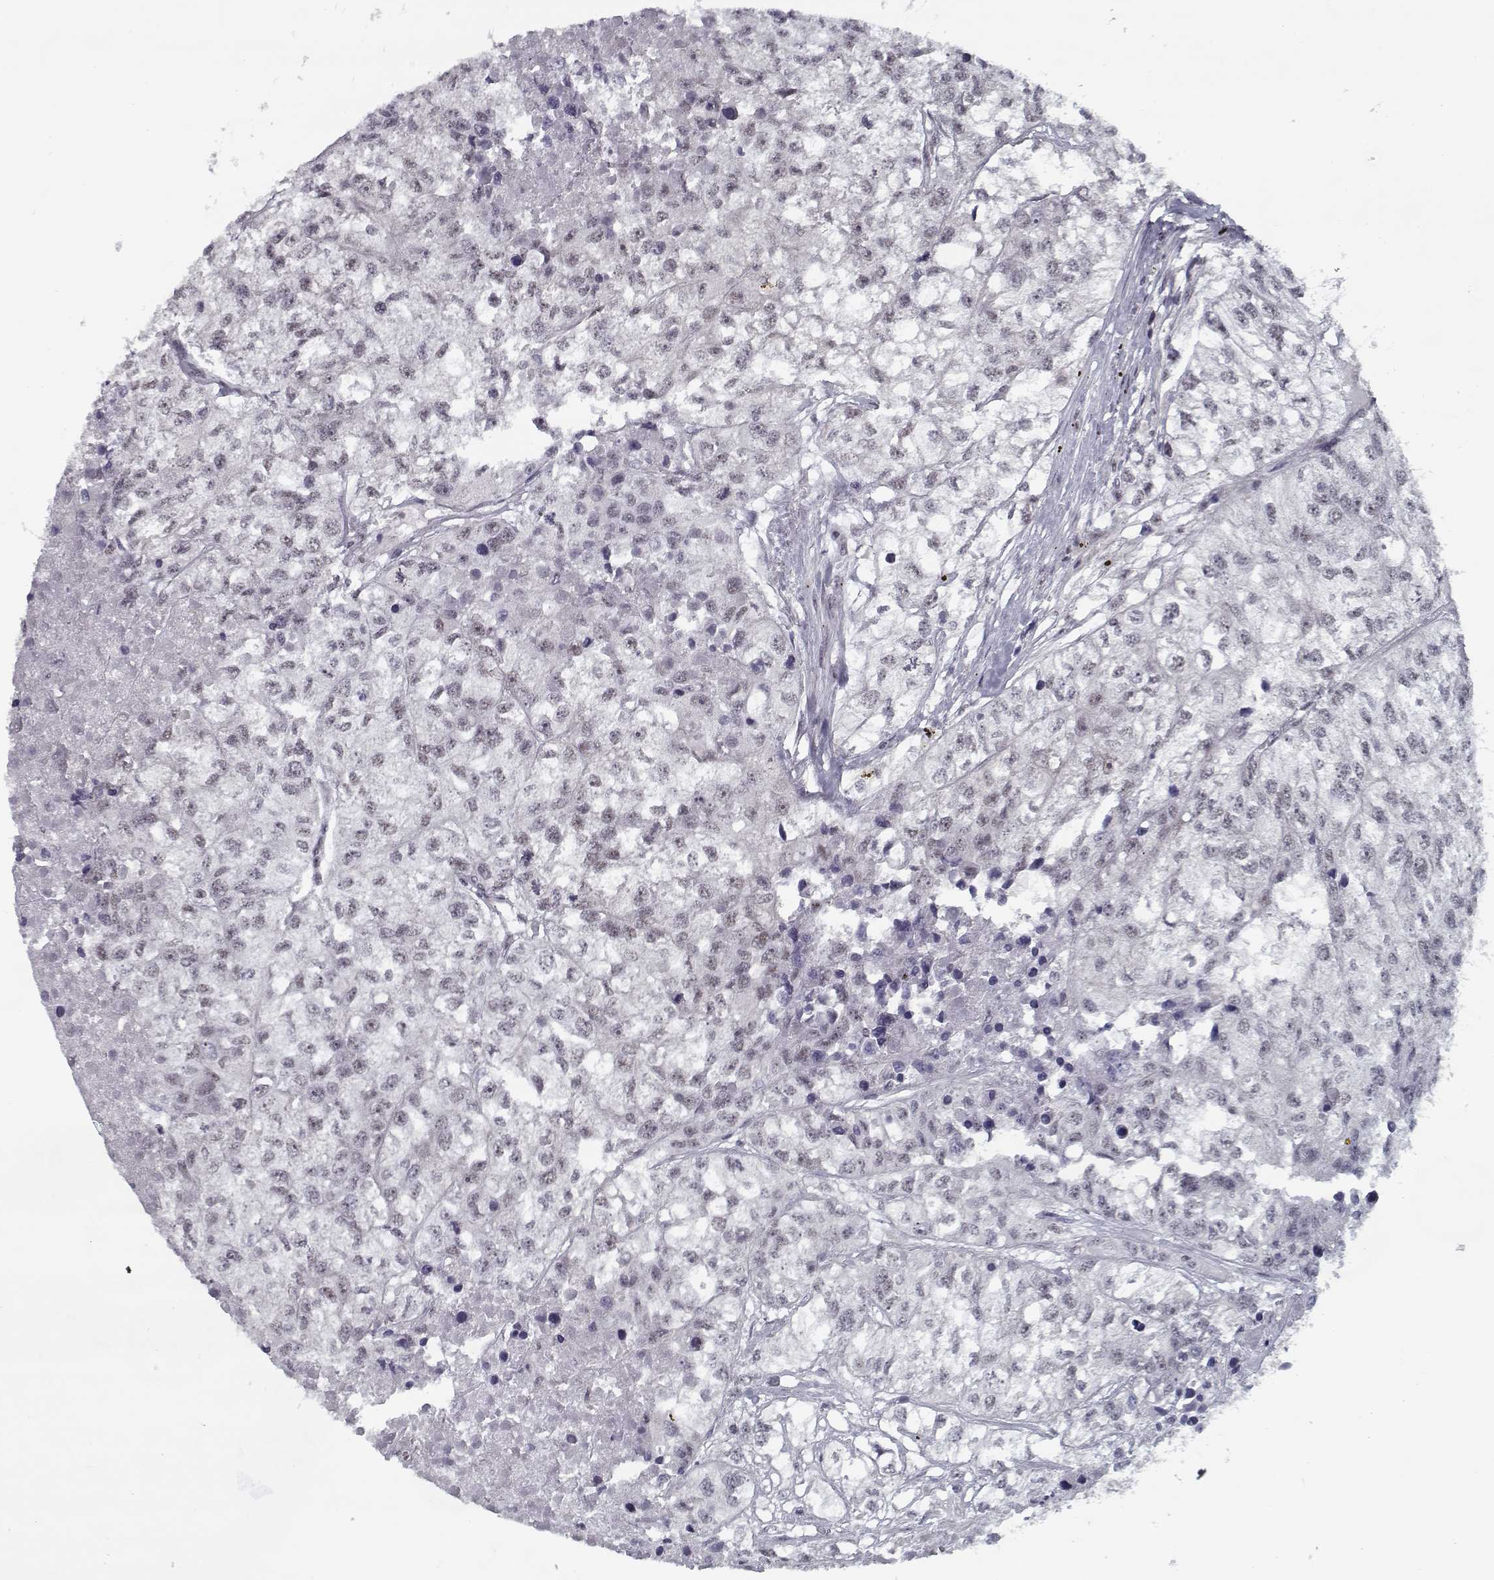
{"staining": {"intensity": "weak", "quantity": "<25%", "location": "nuclear"}, "tissue": "renal cancer", "cell_type": "Tumor cells", "image_type": "cancer", "snomed": [{"axis": "morphology", "description": "Adenocarcinoma, NOS"}, {"axis": "topography", "description": "Kidney"}], "caption": "The IHC histopathology image has no significant expression in tumor cells of renal cancer (adenocarcinoma) tissue.", "gene": "TESPA1", "patient": {"sex": "male", "age": 56}}